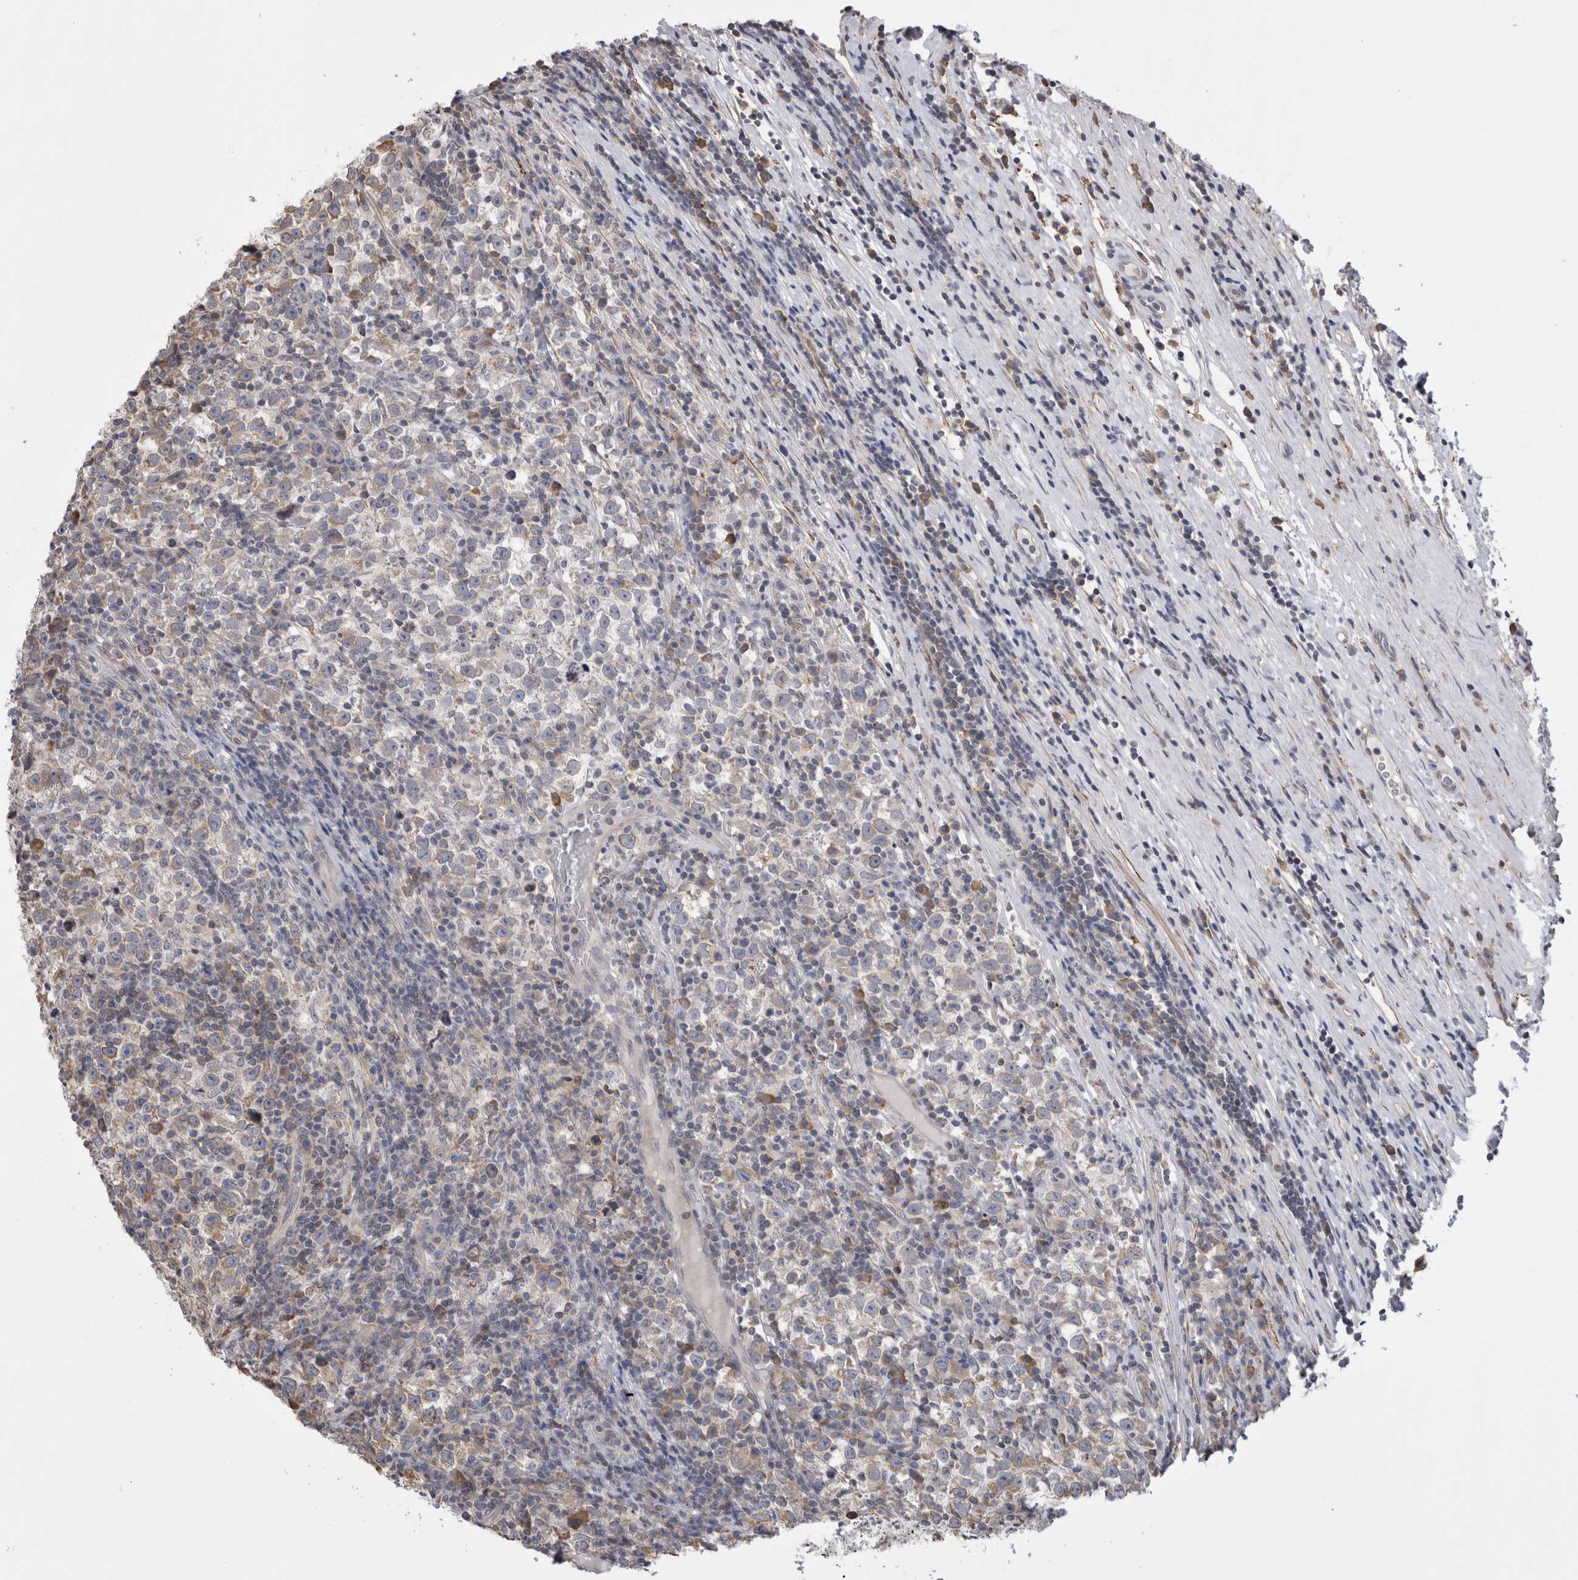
{"staining": {"intensity": "weak", "quantity": "<25%", "location": "cytoplasmic/membranous"}, "tissue": "testis cancer", "cell_type": "Tumor cells", "image_type": "cancer", "snomed": [{"axis": "morphology", "description": "Normal tissue, NOS"}, {"axis": "morphology", "description": "Seminoma, NOS"}, {"axis": "topography", "description": "Testis"}], "caption": "Tumor cells are negative for brown protein staining in testis cancer.", "gene": "SMAP2", "patient": {"sex": "male", "age": 43}}